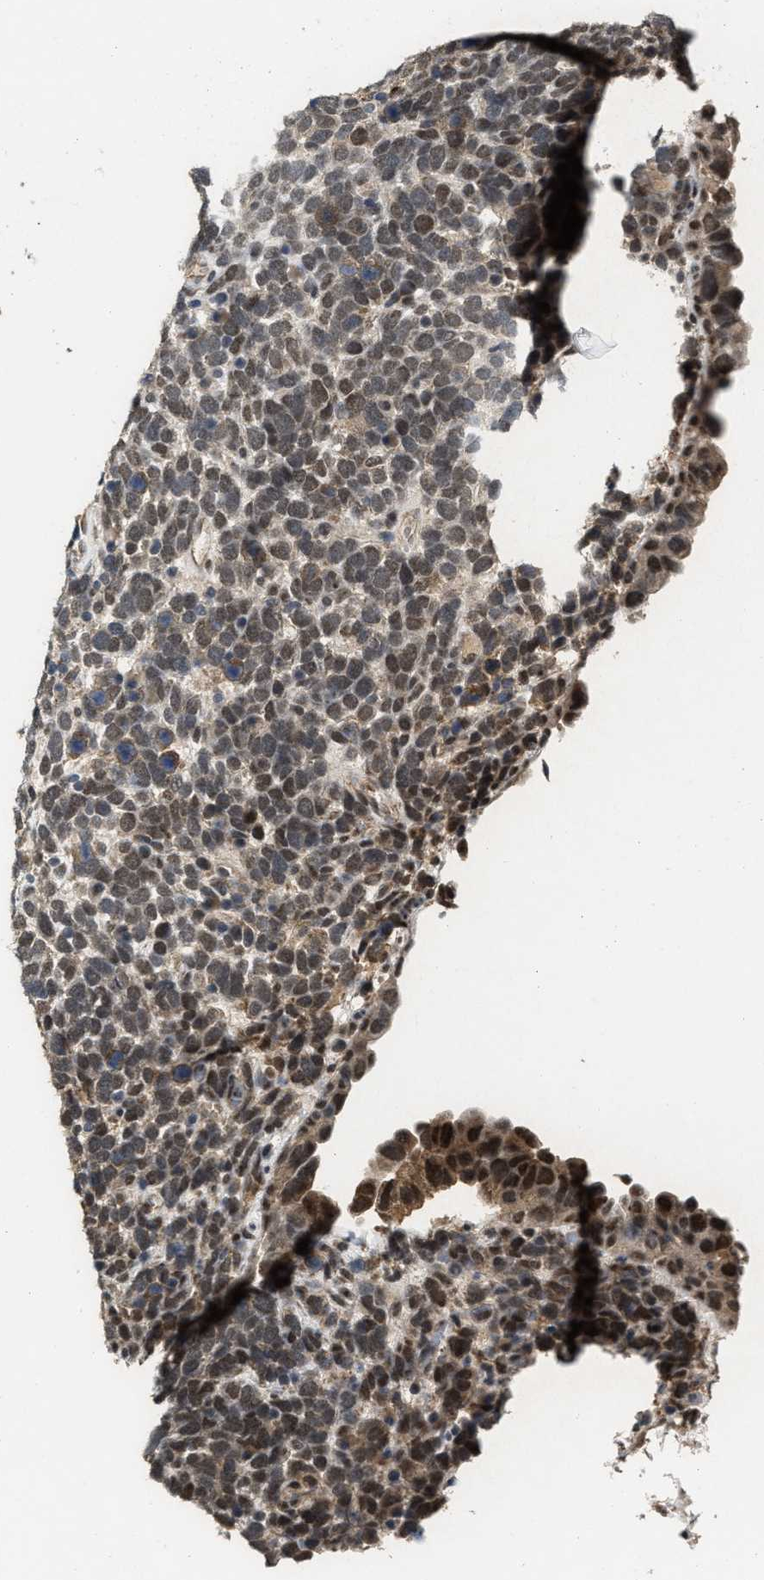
{"staining": {"intensity": "weak", "quantity": ">75%", "location": "cytoplasmic/membranous,nuclear"}, "tissue": "urothelial cancer", "cell_type": "Tumor cells", "image_type": "cancer", "snomed": [{"axis": "morphology", "description": "Urothelial carcinoma, High grade"}, {"axis": "topography", "description": "Urinary bladder"}], "caption": "A high-resolution histopathology image shows IHC staining of high-grade urothelial carcinoma, which demonstrates weak cytoplasmic/membranous and nuclear positivity in approximately >75% of tumor cells. (DAB (3,3'-diaminobenzidine) = brown stain, brightfield microscopy at high magnification).", "gene": "KIF24", "patient": {"sex": "female", "age": 82}}